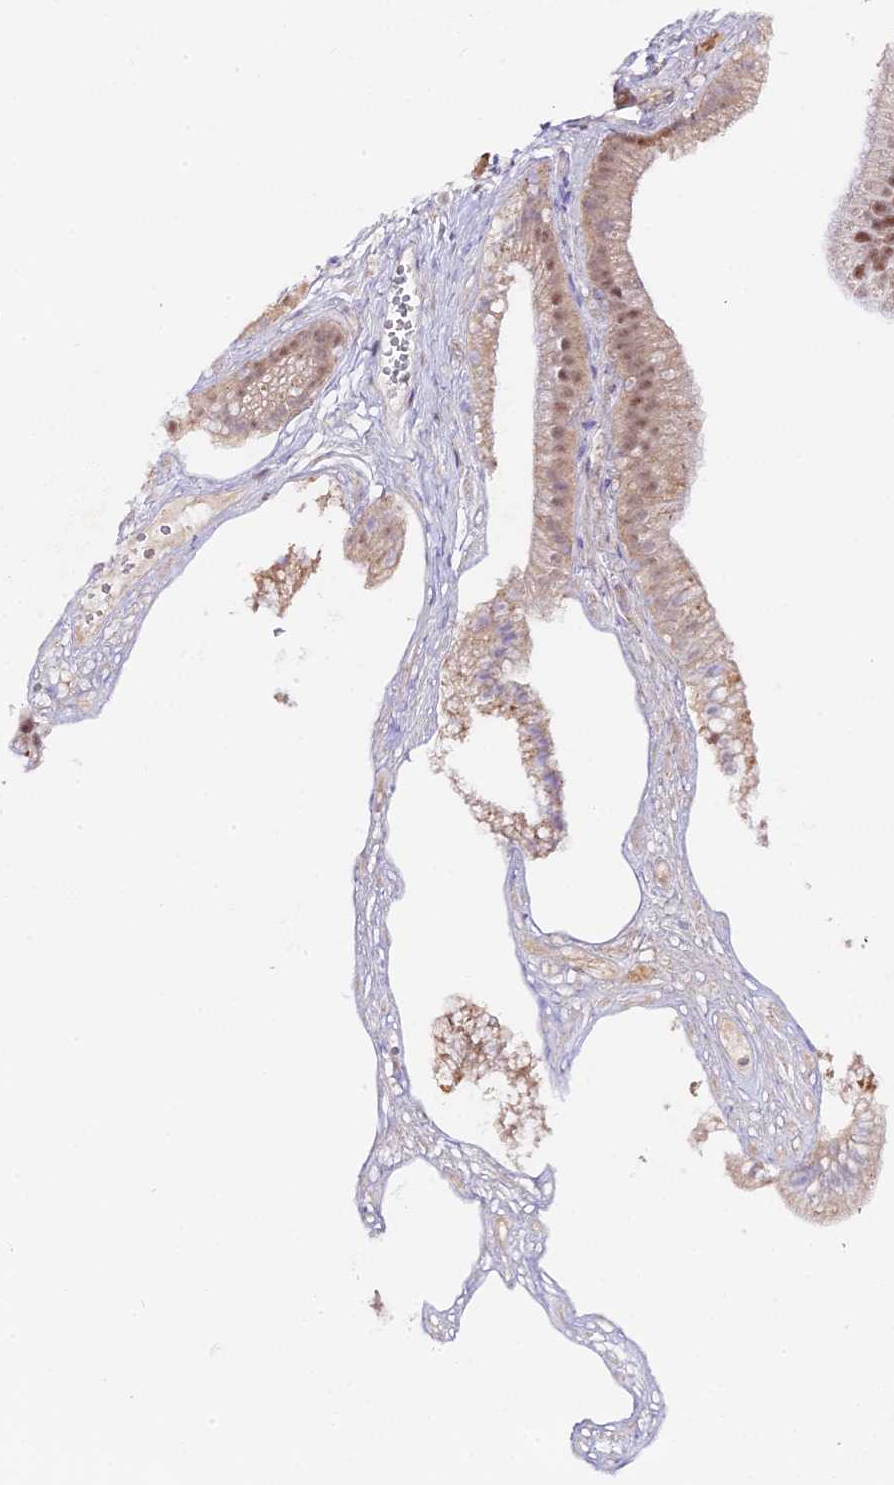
{"staining": {"intensity": "moderate", "quantity": ">75%", "location": "nuclear"}, "tissue": "gallbladder", "cell_type": "Glandular cells", "image_type": "normal", "snomed": [{"axis": "morphology", "description": "Normal tissue, NOS"}, {"axis": "topography", "description": "Gallbladder"}], "caption": "A brown stain shows moderate nuclear expression of a protein in glandular cells of normal human gallbladder.", "gene": "NCBP1", "patient": {"sex": "female", "age": 54}}